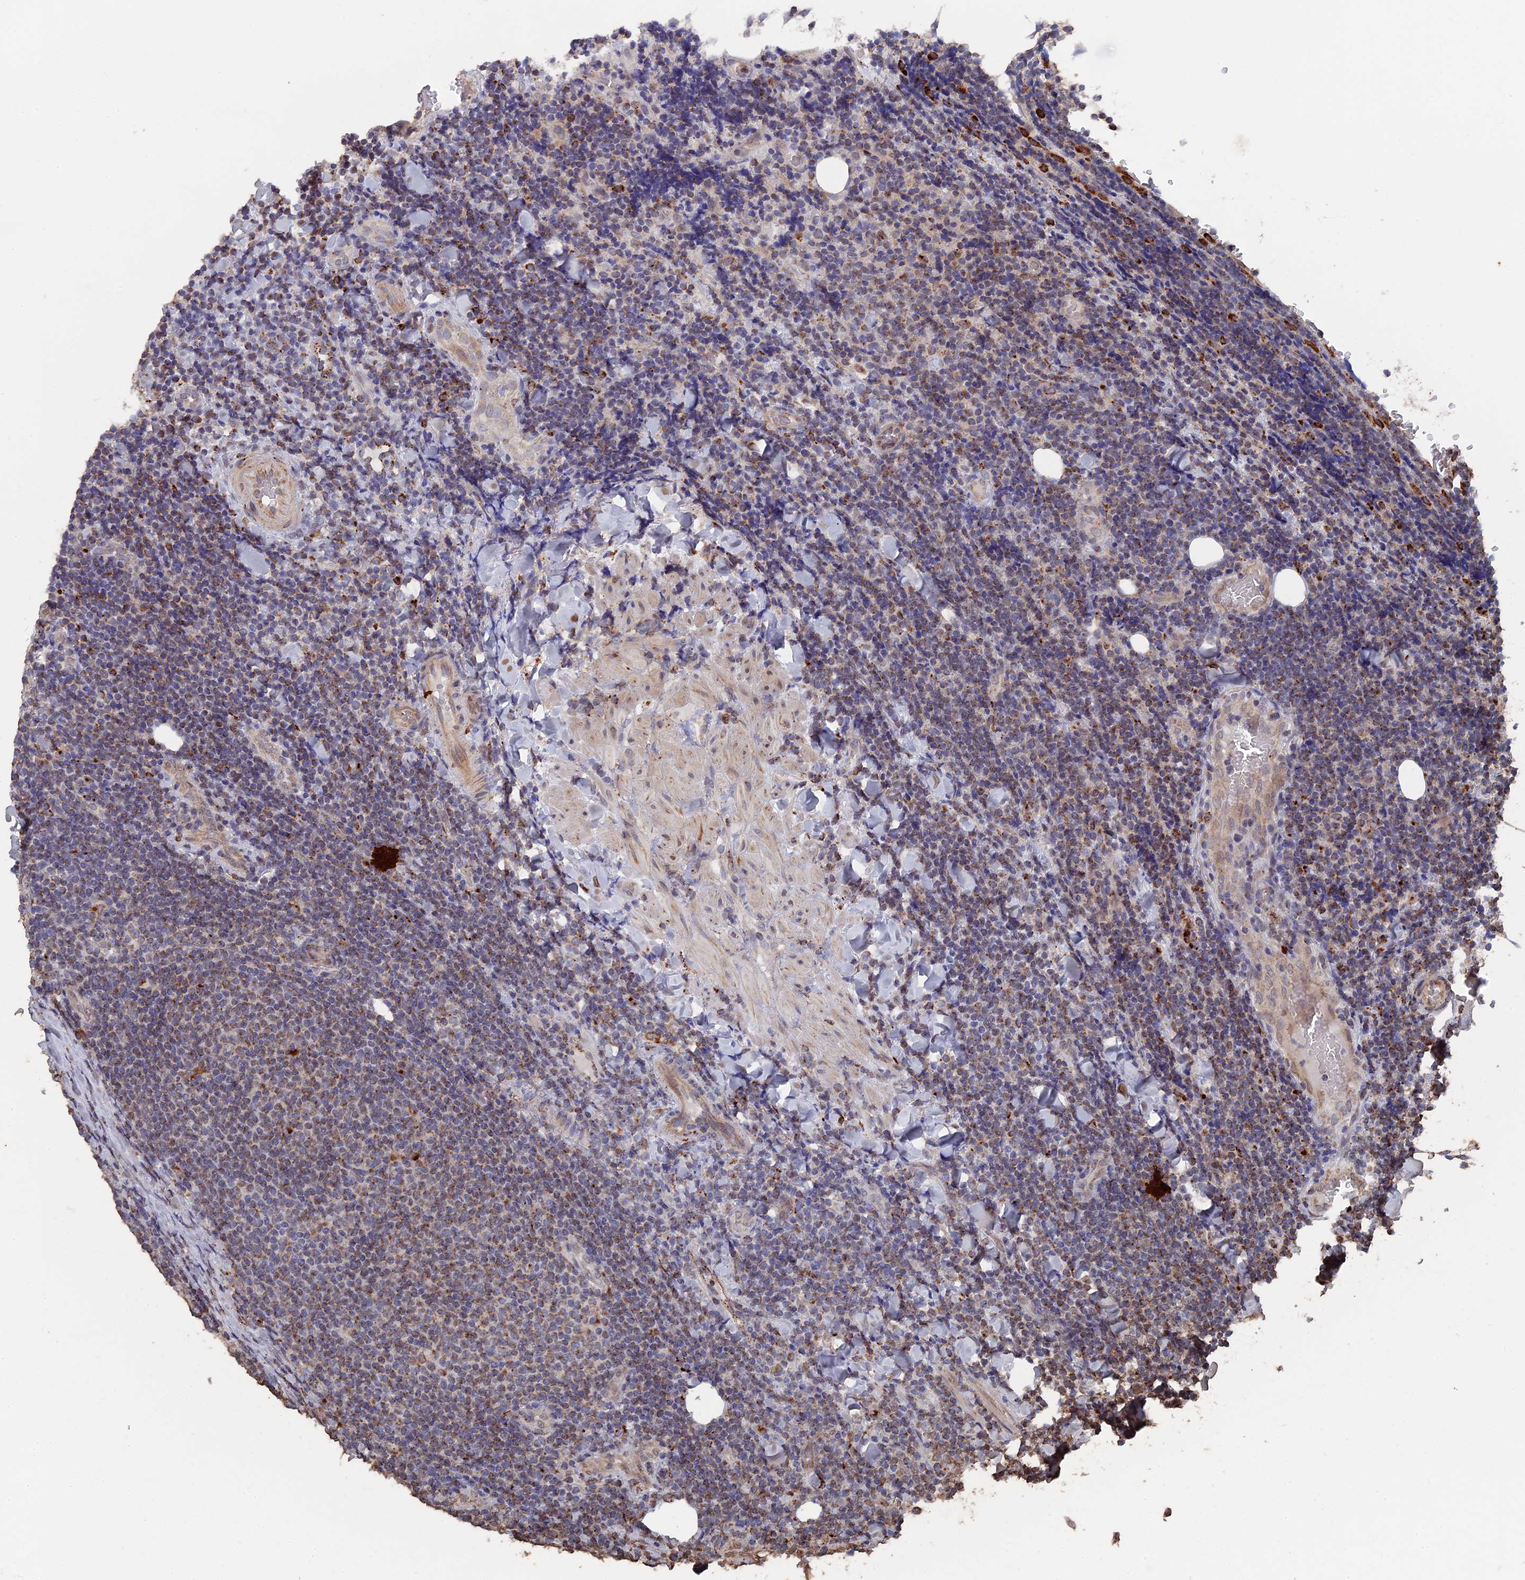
{"staining": {"intensity": "moderate", "quantity": "25%-75%", "location": "cytoplasmic/membranous"}, "tissue": "lymphoma", "cell_type": "Tumor cells", "image_type": "cancer", "snomed": [{"axis": "morphology", "description": "Malignant lymphoma, non-Hodgkin's type, Low grade"}, {"axis": "topography", "description": "Lymph node"}], "caption": "IHC staining of lymphoma, which shows medium levels of moderate cytoplasmic/membranous positivity in about 25%-75% of tumor cells indicating moderate cytoplasmic/membranous protein staining. The staining was performed using DAB (3,3'-diaminobenzidine) (brown) for protein detection and nuclei were counterstained in hematoxylin (blue).", "gene": "SMG9", "patient": {"sex": "male", "age": 66}}